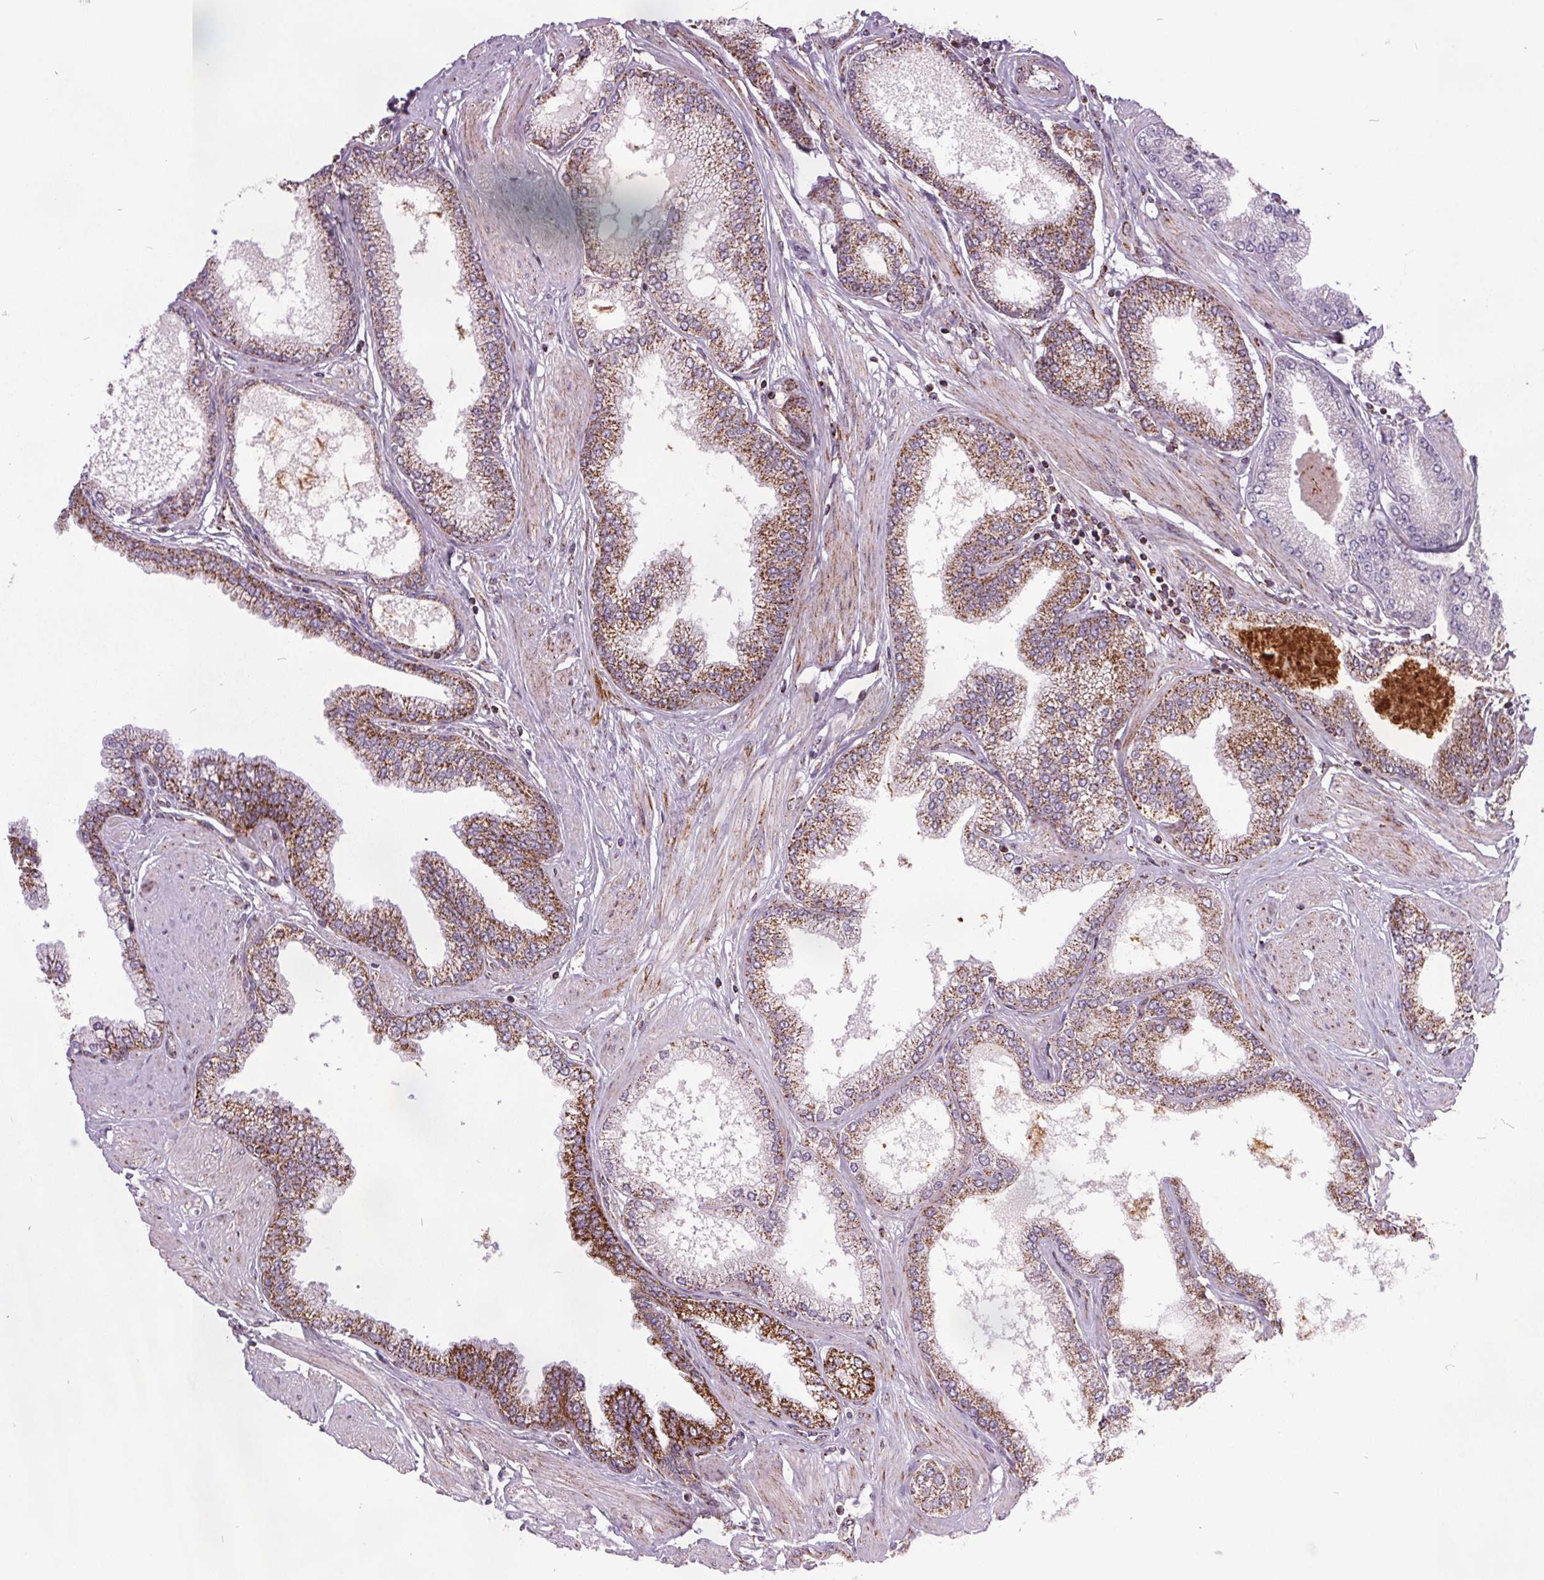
{"staining": {"intensity": "moderate", "quantity": ">75%", "location": "cytoplasmic/membranous"}, "tissue": "prostate cancer", "cell_type": "Tumor cells", "image_type": "cancer", "snomed": [{"axis": "morphology", "description": "Adenocarcinoma, Low grade"}, {"axis": "topography", "description": "Prostate"}], "caption": "Immunohistochemical staining of human prostate cancer (low-grade adenocarcinoma) shows medium levels of moderate cytoplasmic/membranous protein expression in approximately >75% of tumor cells.", "gene": "NDUFS6", "patient": {"sex": "male", "age": 55}}